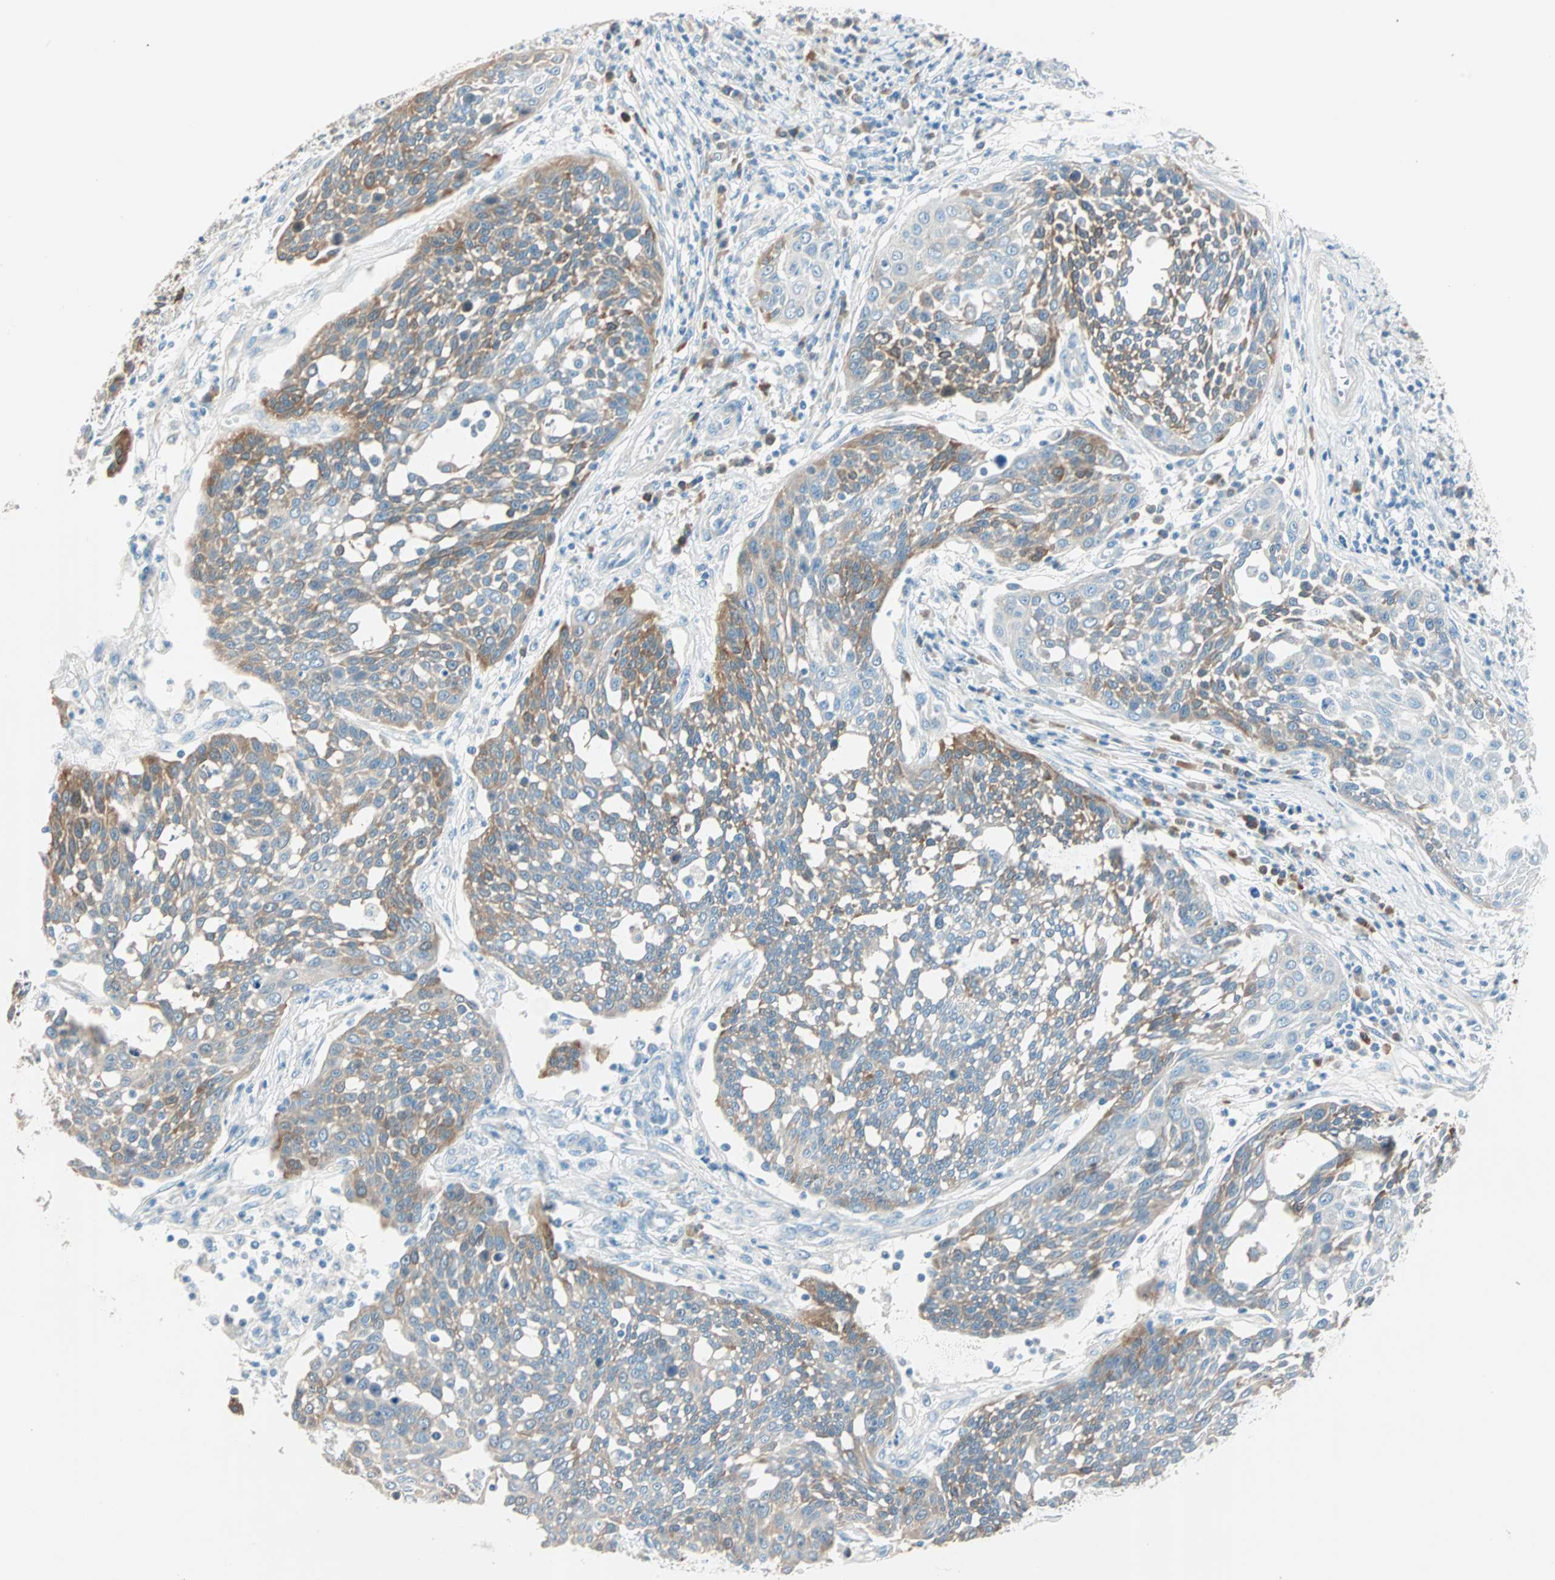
{"staining": {"intensity": "moderate", "quantity": "25%-75%", "location": "cytoplasmic/membranous"}, "tissue": "cervical cancer", "cell_type": "Tumor cells", "image_type": "cancer", "snomed": [{"axis": "morphology", "description": "Squamous cell carcinoma, NOS"}, {"axis": "topography", "description": "Cervix"}], "caption": "A brown stain highlights moderate cytoplasmic/membranous expression of a protein in cervical cancer tumor cells. (DAB (3,3'-diaminobenzidine) = brown stain, brightfield microscopy at high magnification).", "gene": "ATF6", "patient": {"sex": "female", "age": 34}}